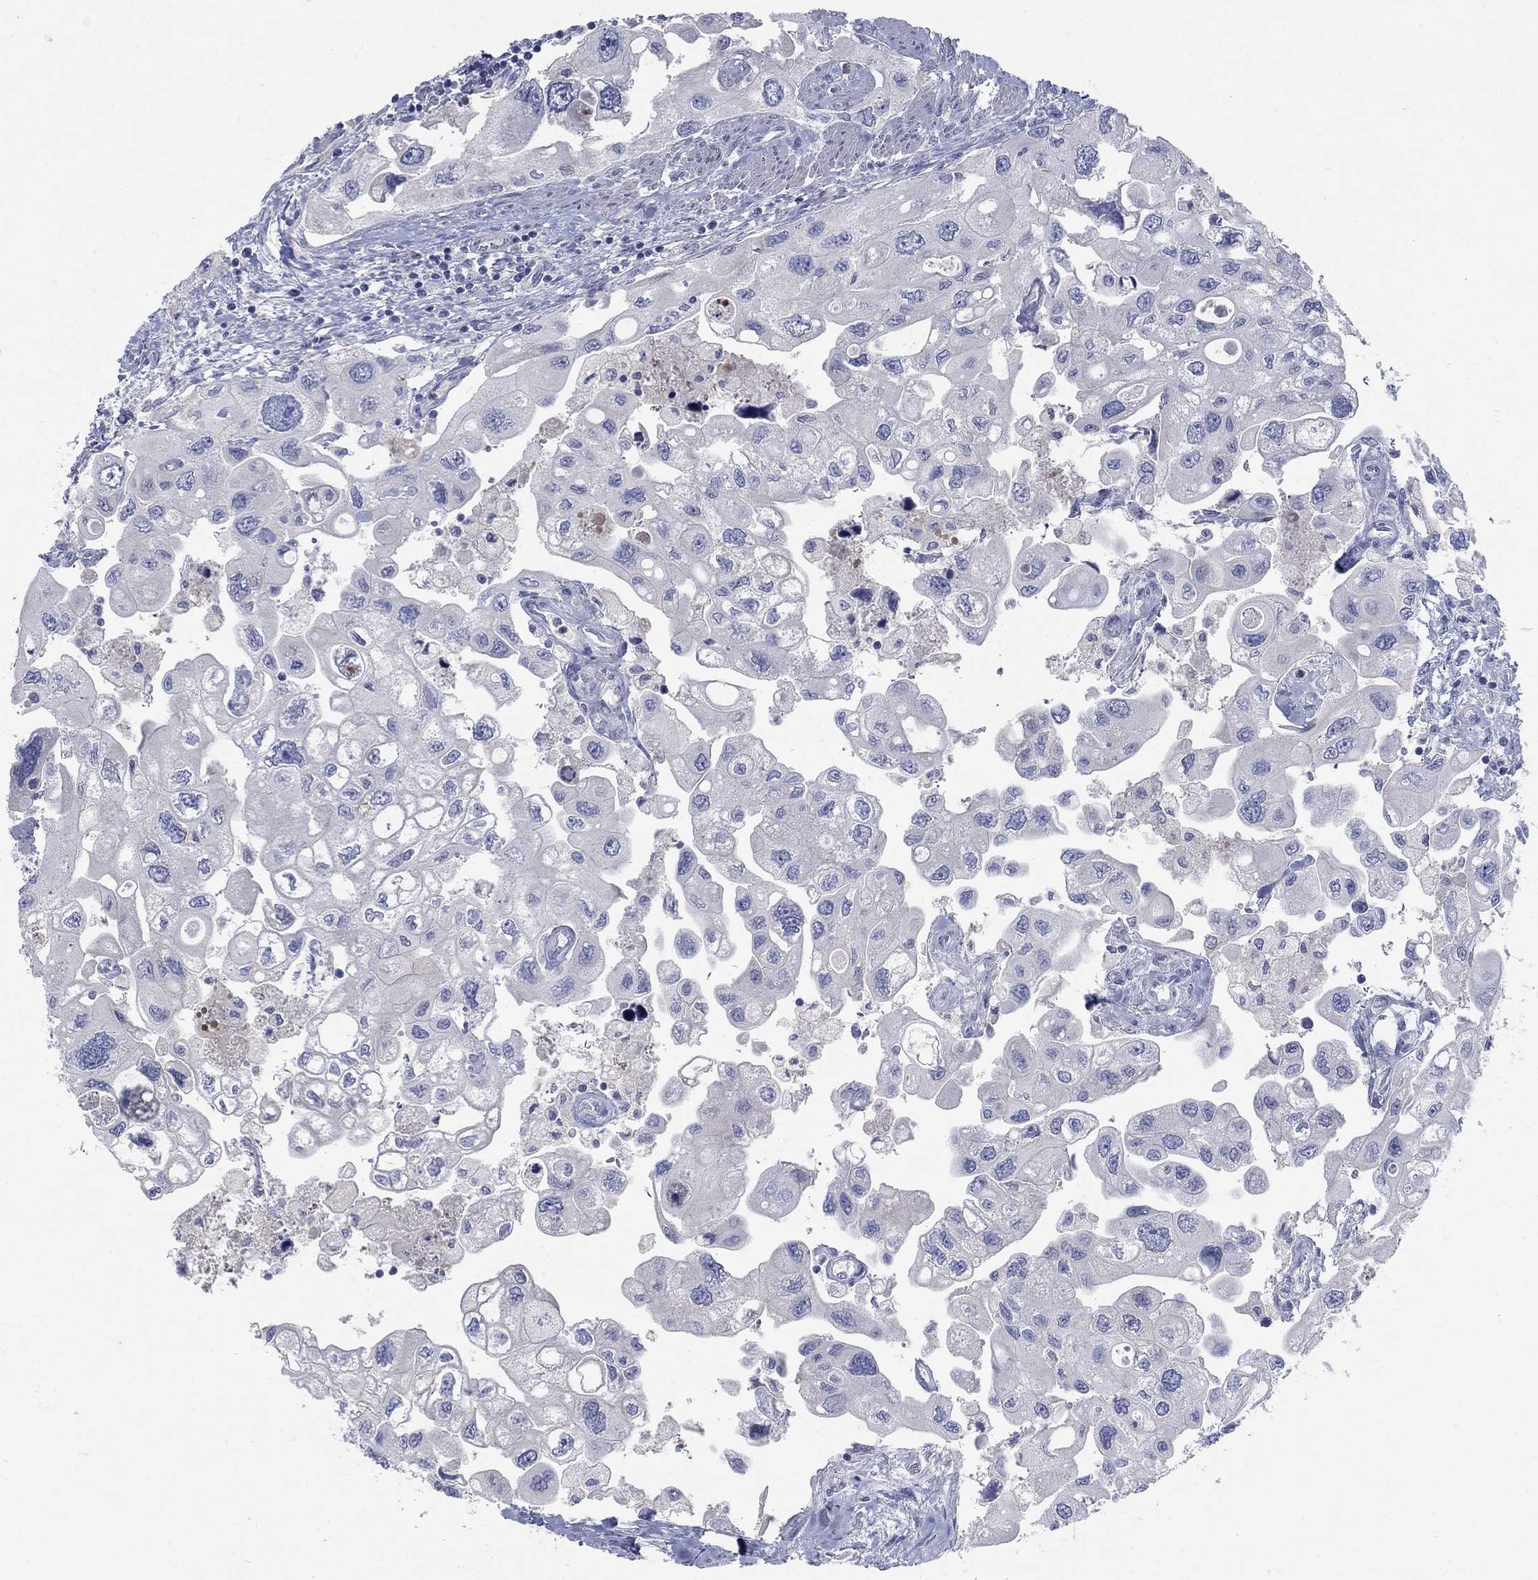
{"staining": {"intensity": "negative", "quantity": "none", "location": "none"}, "tissue": "urothelial cancer", "cell_type": "Tumor cells", "image_type": "cancer", "snomed": [{"axis": "morphology", "description": "Urothelial carcinoma, High grade"}, {"axis": "topography", "description": "Urinary bladder"}], "caption": "The IHC photomicrograph has no significant expression in tumor cells of urothelial carcinoma (high-grade) tissue.", "gene": "TMEM249", "patient": {"sex": "male", "age": 59}}